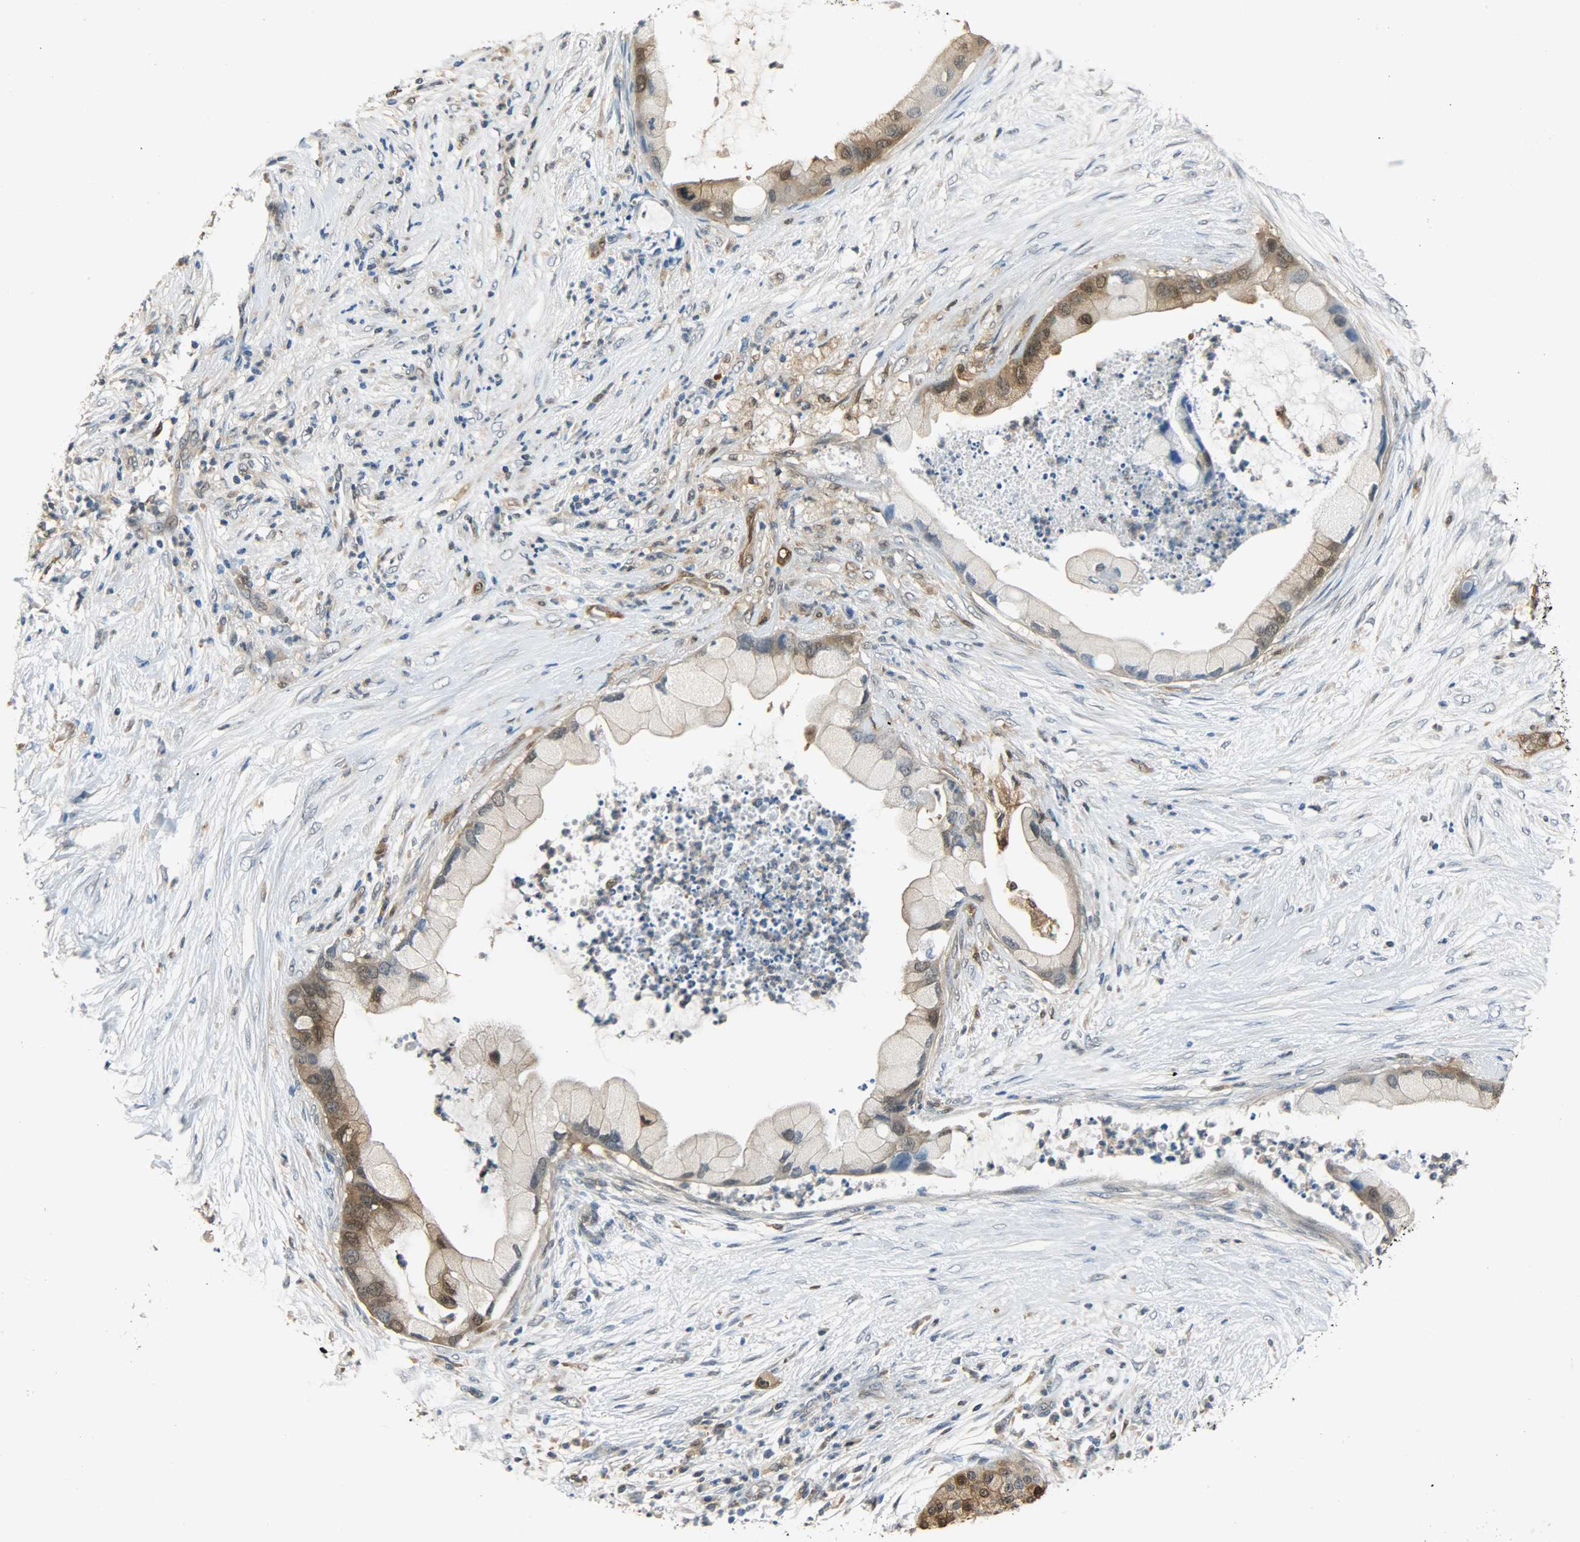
{"staining": {"intensity": "strong", "quantity": ">75%", "location": "cytoplasmic/membranous,nuclear"}, "tissue": "pancreatic cancer", "cell_type": "Tumor cells", "image_type": "cancer", "snomed": [{"axis": "morphology", "description": "Adenocarcinoma, NOS"}, {"axis": "topography", "description": "Pancreas"}], "caption": "A histopathology image of human pancreatic cancer stained for a protein shows strong cytoplasmic/membranous and nuclear brown staining in tumor cells.", "gene": "EIF4EBP1", "patient": {"sex": "female", "age": 59}}